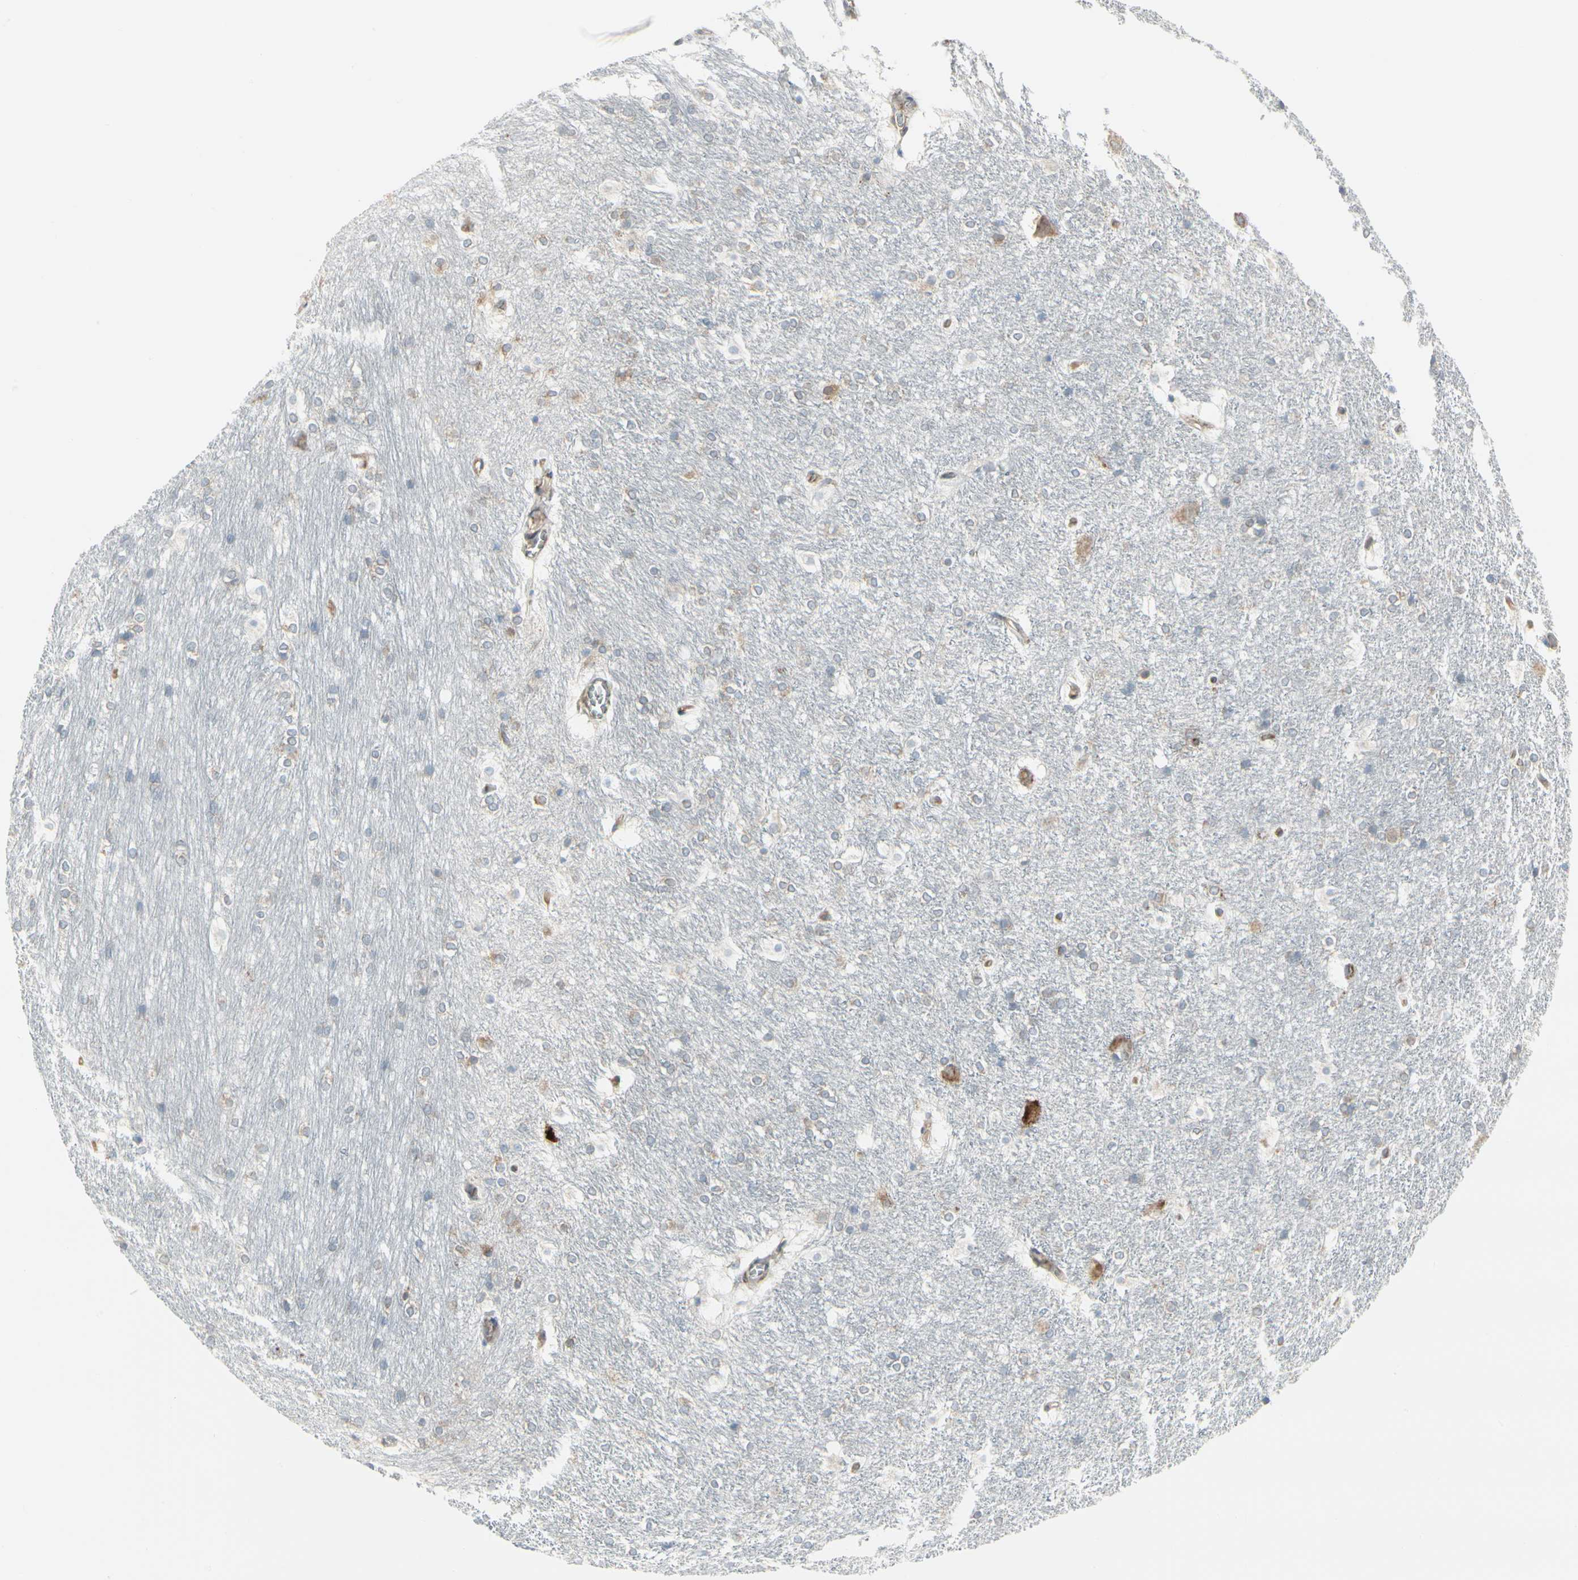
{"staining": {"intensity": "negative", "quantity": "none", "location": "none"}, "tissue": "hippocampus", "cell_type": "Glial cells", "image_type": "normal", "snomed": [{"axis": "morphology", "description": "Normal tissue, NOS"}, {"axis": "topography", "description": "Hippocampus"}], "caption": "This image is of unremarkable hippocampus stained with IHC to label a protein in brown with the nuclei are counter-stained blue. There is no staining in glial cells. Brightfield microscopy of immunohistochemistry stained with DAB (3,3'-diaminobenzidine) (brown) and hematoxylin (blue), captured at high magnification.", "gene": "FNDC3A", "patient": {"sex": "female", "age": 19}}